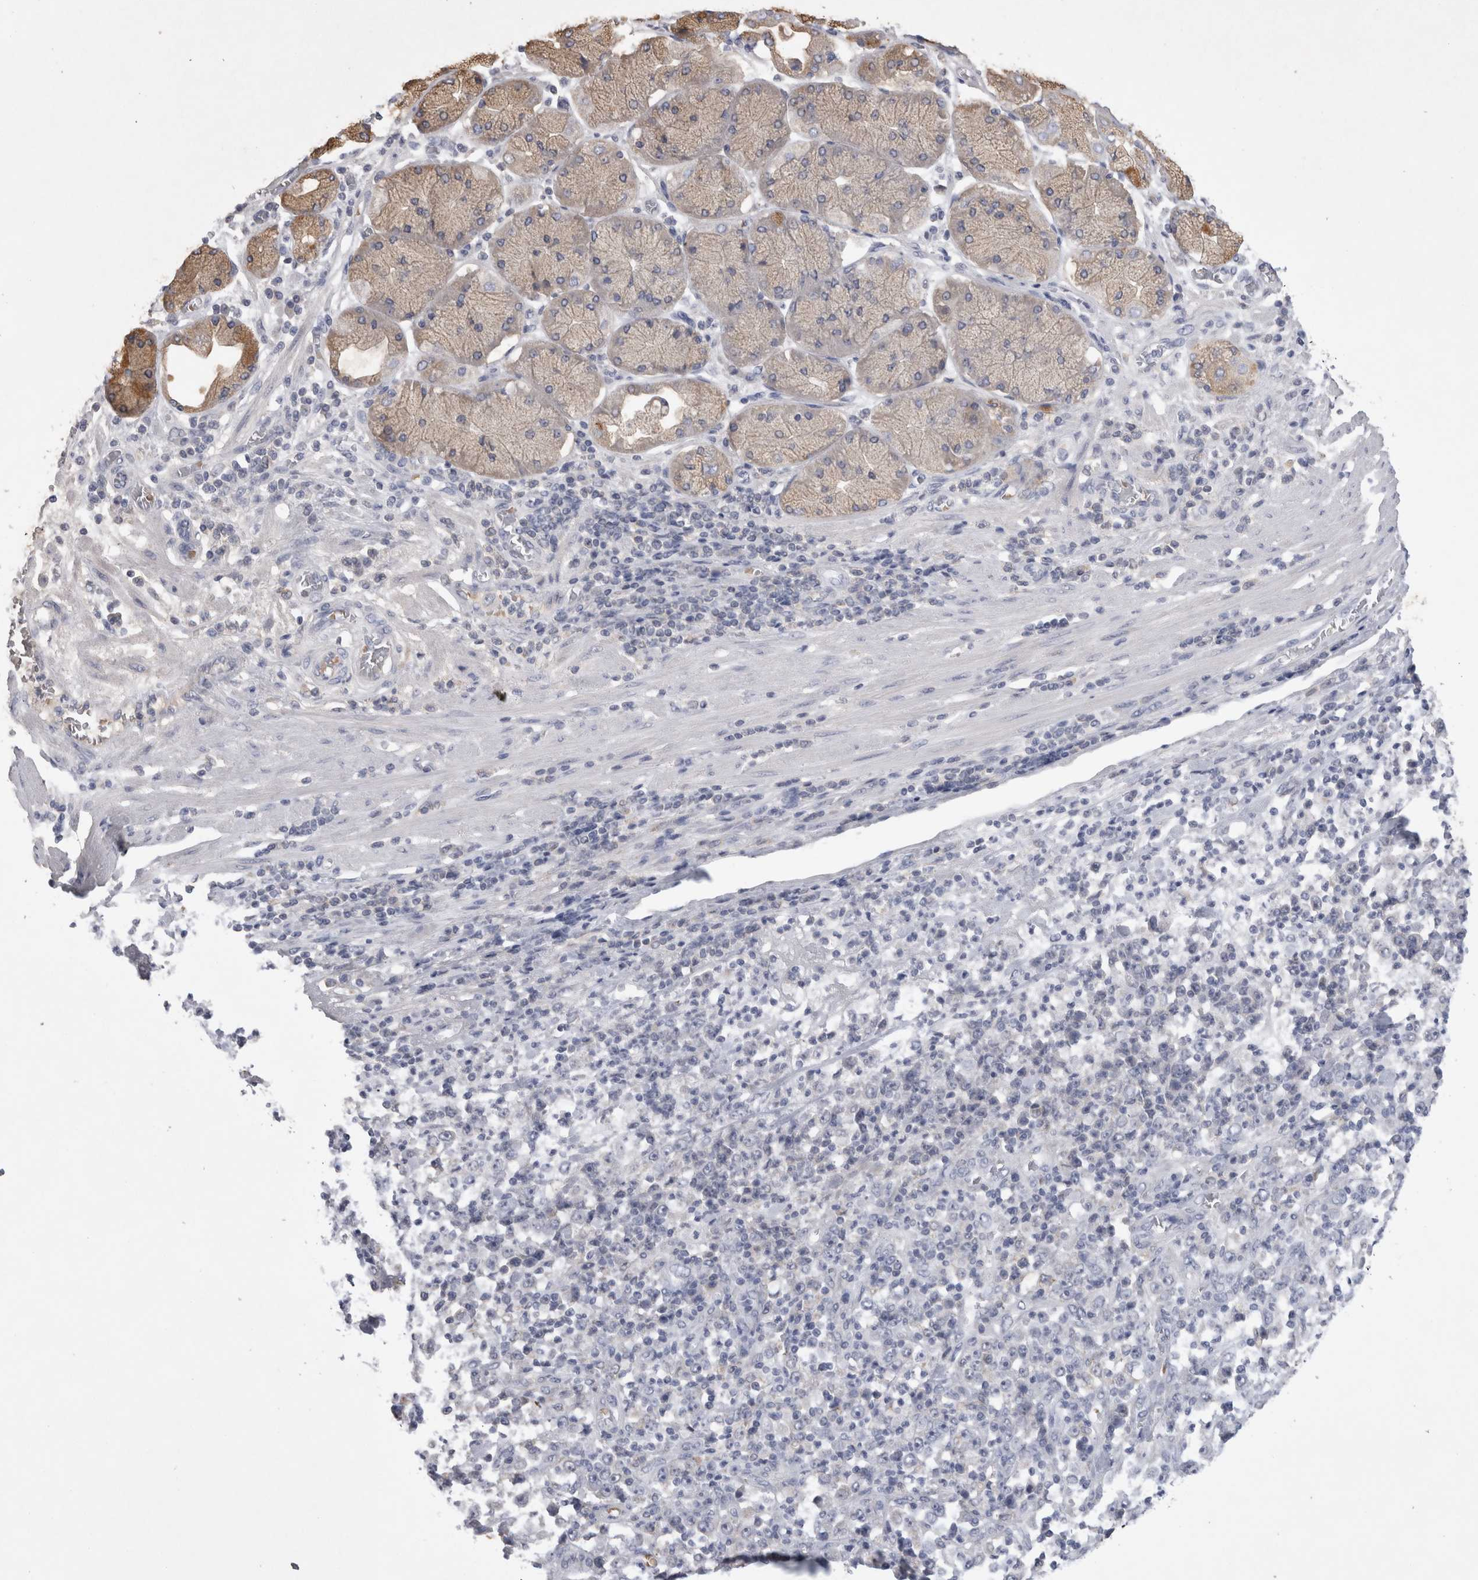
{"staining": {"intensity": "negative", "quantity": "none", "location": "none"}, "tissue": "stomach cancer", "cell_type": "Tumor cells", "image_type": "cancer", "snomed": [{"axis": "morphology", "description": "Normal tissue, NOS"}, {"axis": "morphology", "description": "Adenocarcinoma, NOS"}, {"axis": "topography", "description": "Stomach, upper"}, {"axis": "topography", "description": "Stomach"}], "caption": "Immunohistochemical staining of human stomach adenocarcinoma exhibits no significant expression in tumor cells.", "gene": "DHRS4", "patient": {"sex": "male", "age": 59}}